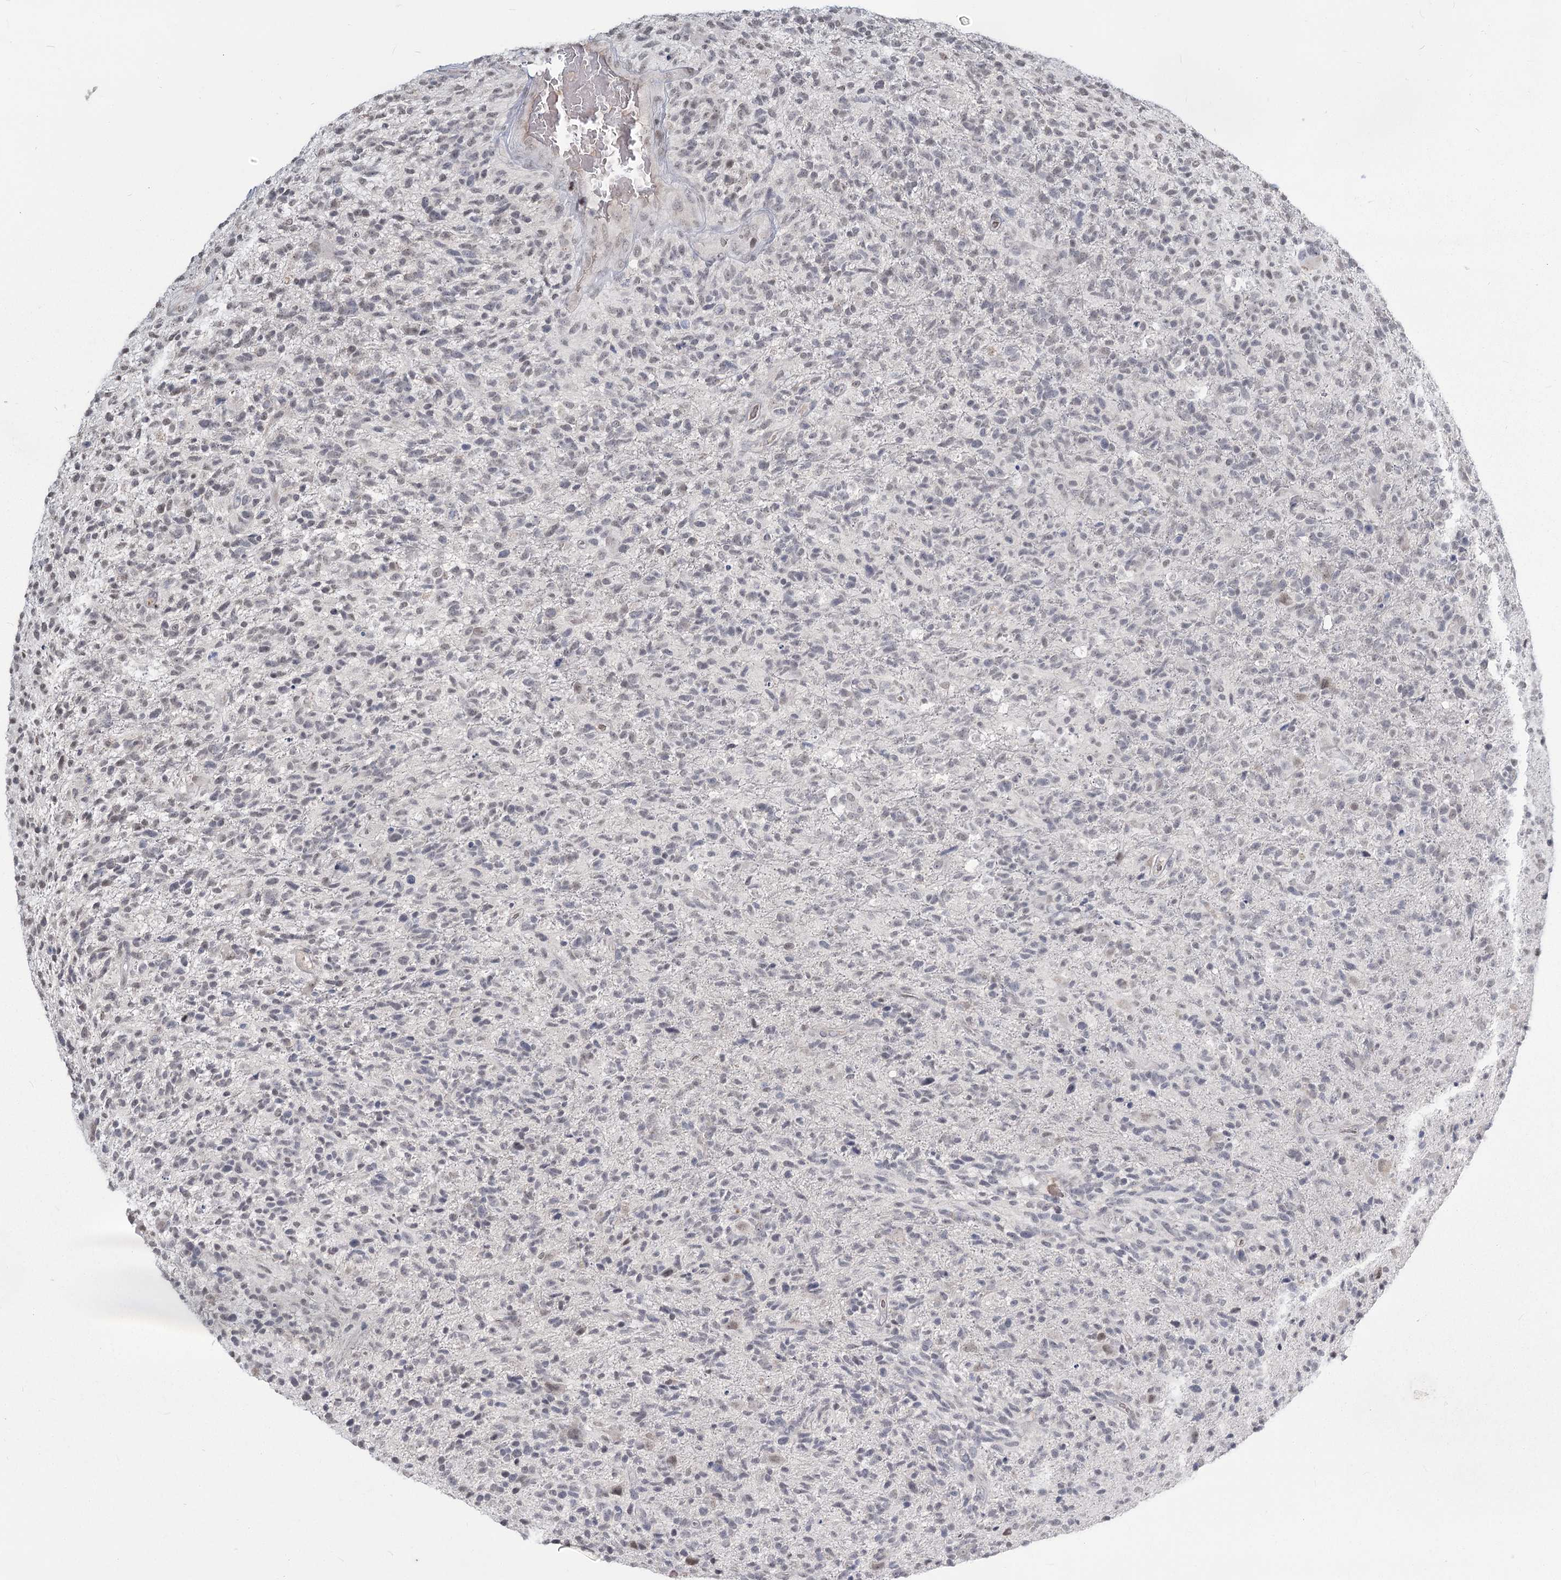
{"staining": {"intensity": "weak", "quantity": "<25%", "location": "nuclear"}, "tissue": "glioma", "cell_type": "Tumor cells", "image_type": "cancer", "snomed": [{"axis": "morphology", "description": "Glioma, malignant, High grade"}, {"axis": "topography", "description": "Brain"}], "caption": "IHC image of neoplastic tissue: malignant high-grade glioma stained with DAB (3,3'-diaminobenzidine) reveals no significant protein expression in tumor cells.", "gene": "LY6G5C", "patient": {"sex": "male", "age": 72}}